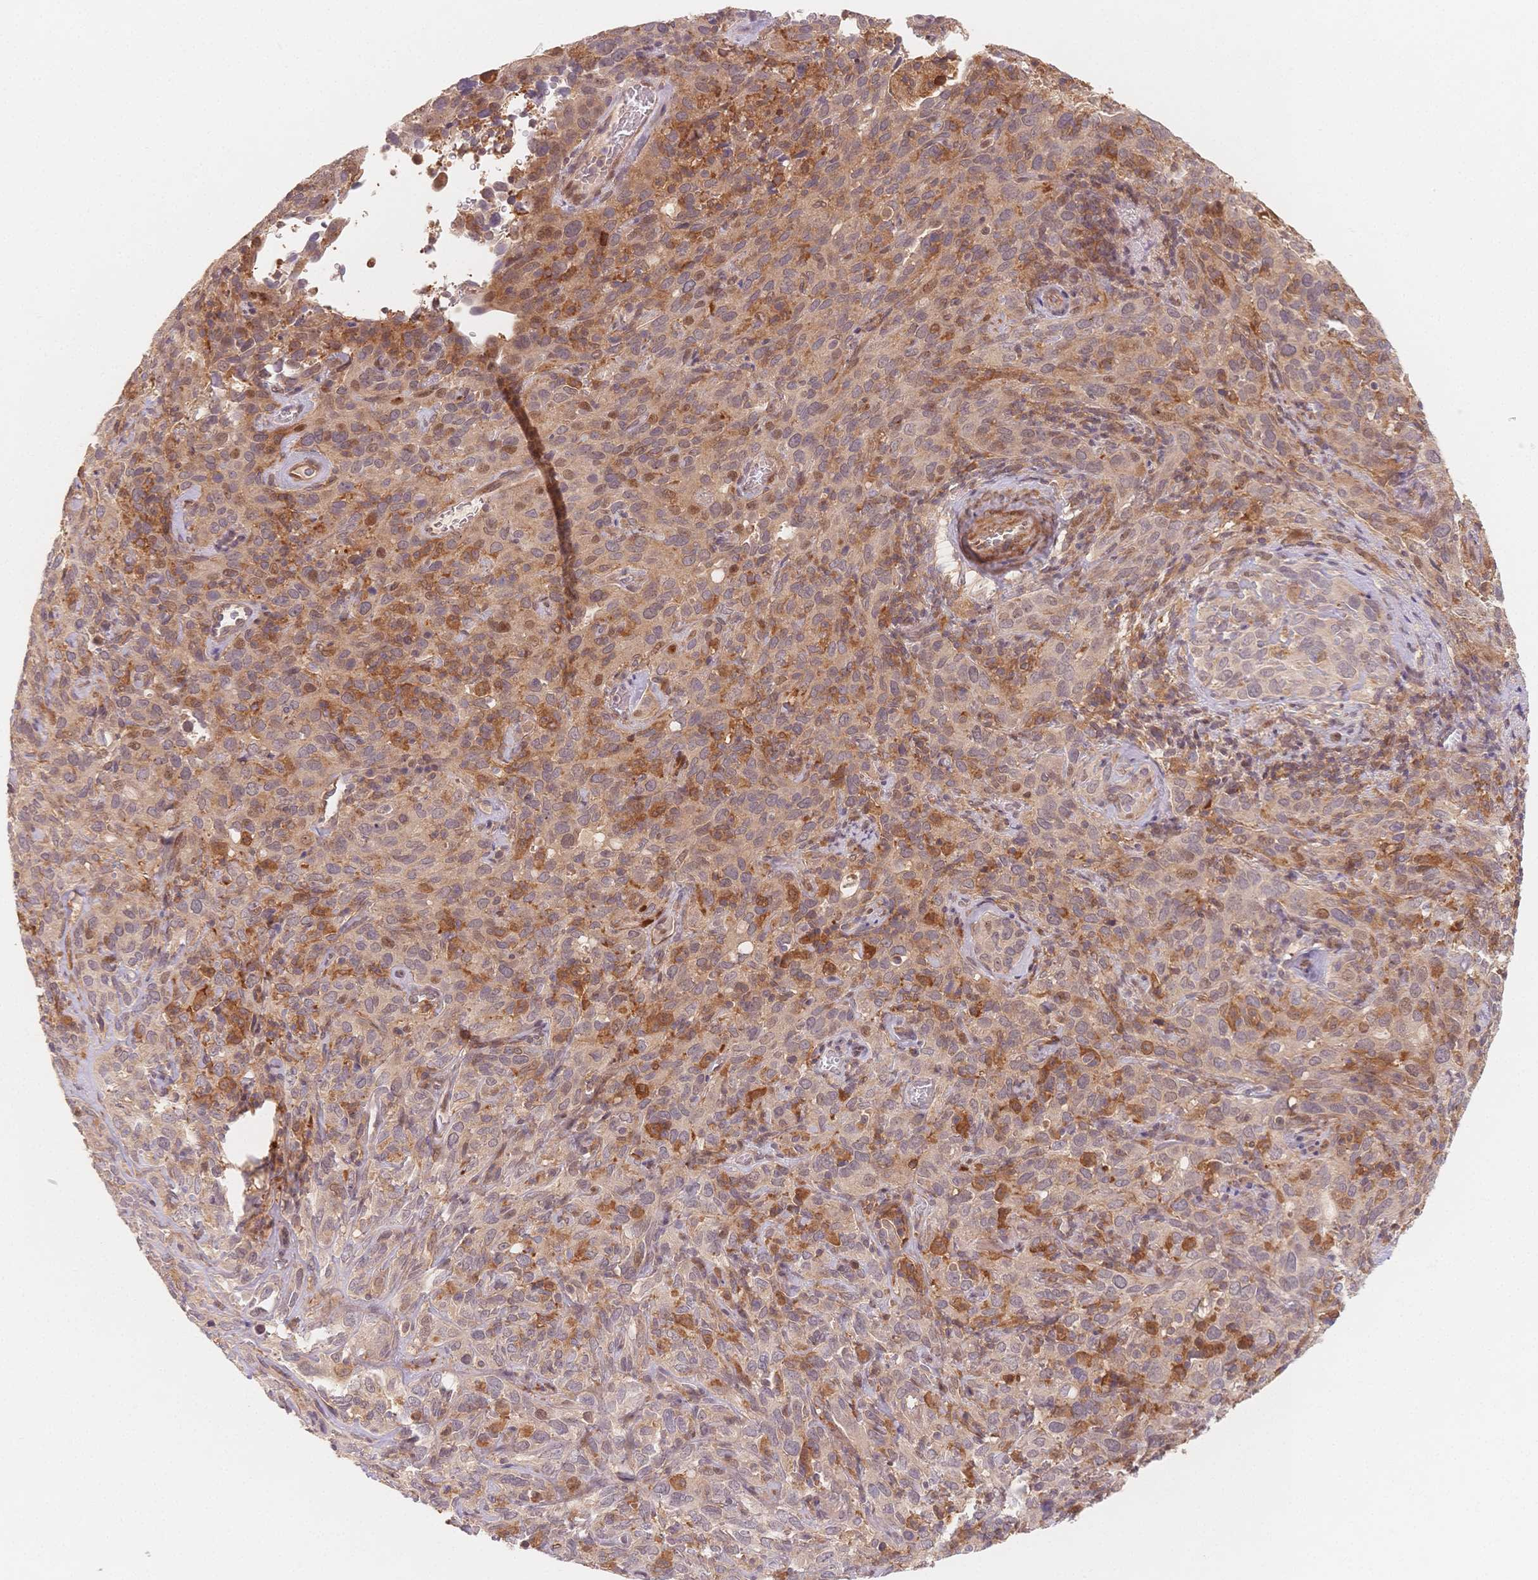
{"staining": {"intensity": "weak", "quantity": "<25%", "location": "cytoplasmic/membranous"}, "tissue": "cervical cancer", "cell_type": "Tumor cells", "image_type": "cancer", "snomed": [{"axis": "morphology", "description": "Normal tissue, NOS"}, {"axis": "morphology", "description": "Squamous cell carcinoma, NOS"}, {"axis": "topography", "description": "Cervix"}], "caption": "Cervical squamous cell carcinoma was stained to show a protein in brown. There is no significant positivity in tumor cells.", "gene": "C12orf75", "patient": {"sex": "female", "age": 51}}